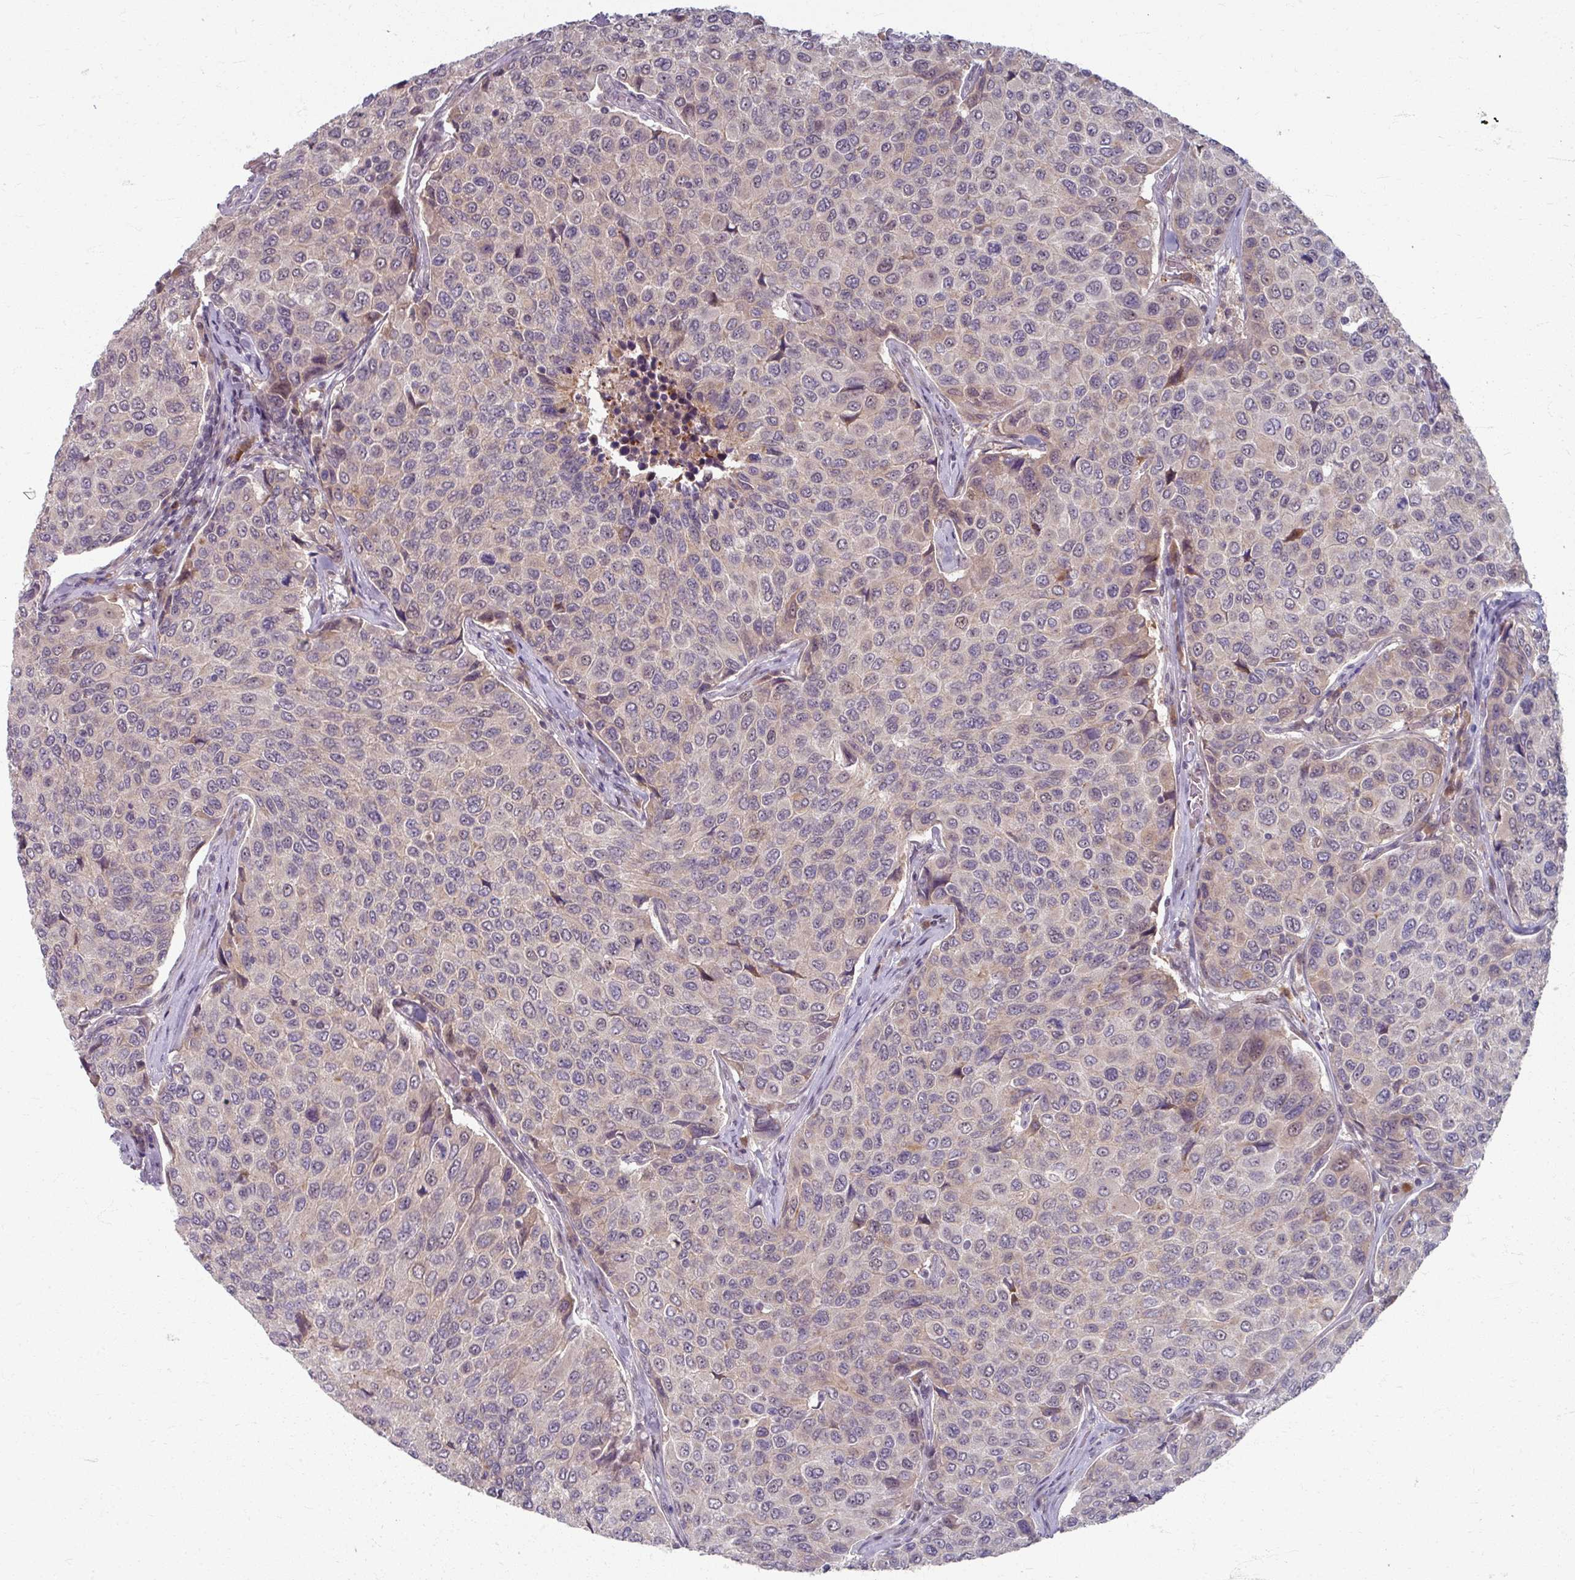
{"staining": {"intensity": "weak", "quantity": "<25%", "location": "cytoplasmic/membranous"}, "tissue": "breast cancer", "cell_type": "Tumor cells", "image_type": "cancer", "snomed": [{"axis": "morphology", "description": "Duct carcinoma"}, {"axis": "topography", "description": "Breast"}], "caption": "A photomicrograph of breast intraductal carcinoma stained for a protein exhibits no brown staining in tumor cells.", "gene": "KLC3", "patient": {"sex": "female", "age": 55}}